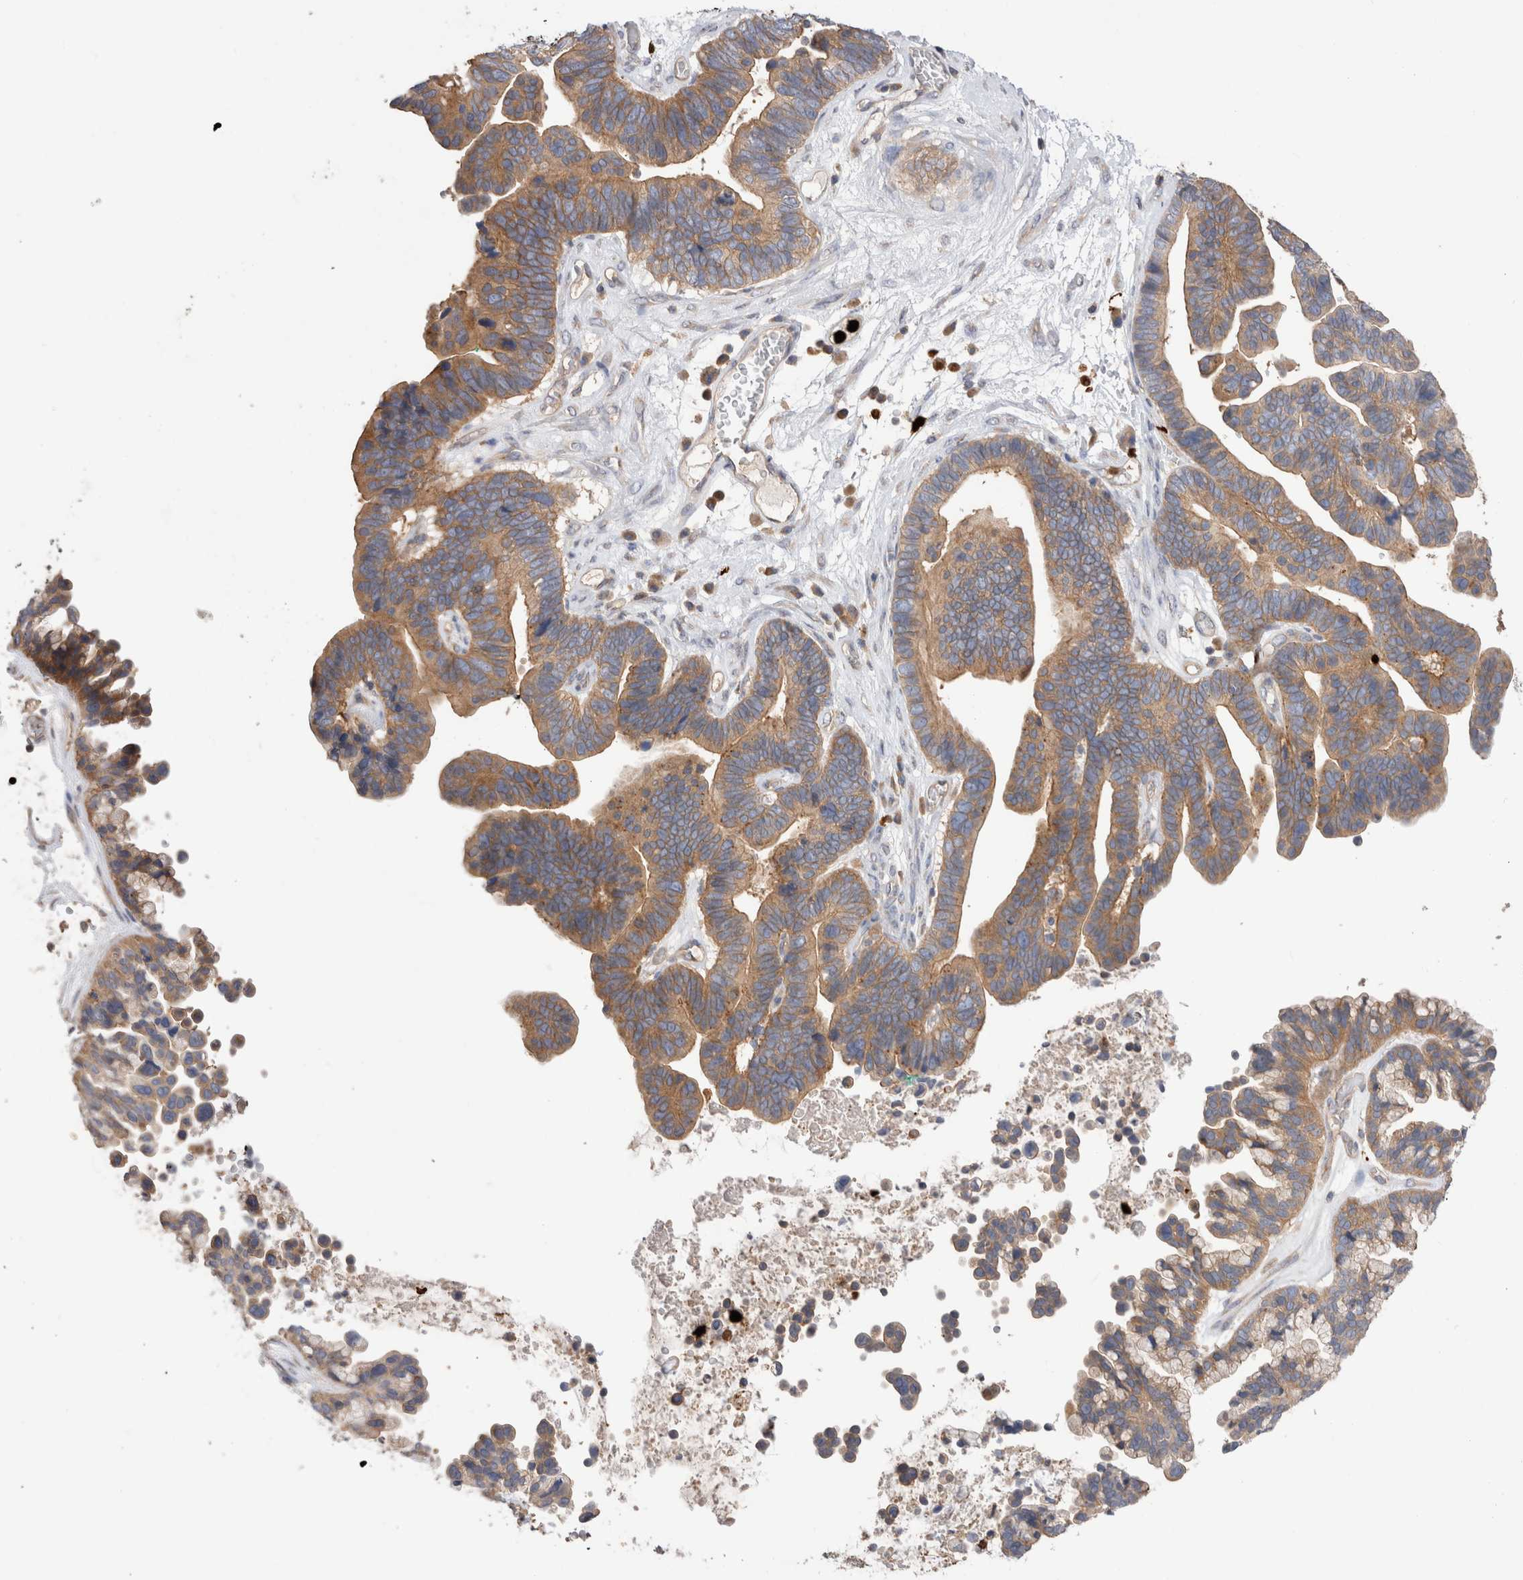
{"staining": {"intensity": "moderate", "quantity": ">75%", "location": "cytoplasmic/membranous"}, "tissue": "ovarian cancer", "cell_type": "Tumor cells", "image_type": "cancer", "snomed": [{"axis": "morphology", "description": "Cystadenocarcinoma, serous, NOS"}, {"axis": "topography", "description": "Ovary"}], "caption": "An immunohistochemistry micrograph of tumor tissue is shown. Protein staining in brown highlights moderate cytoplasmic/membranous positivity in serous cystadenocarcinoma (ovarian) within tumor cells.", "gene": "NXT2", "patient": {"sex": "female", "age": 56}}